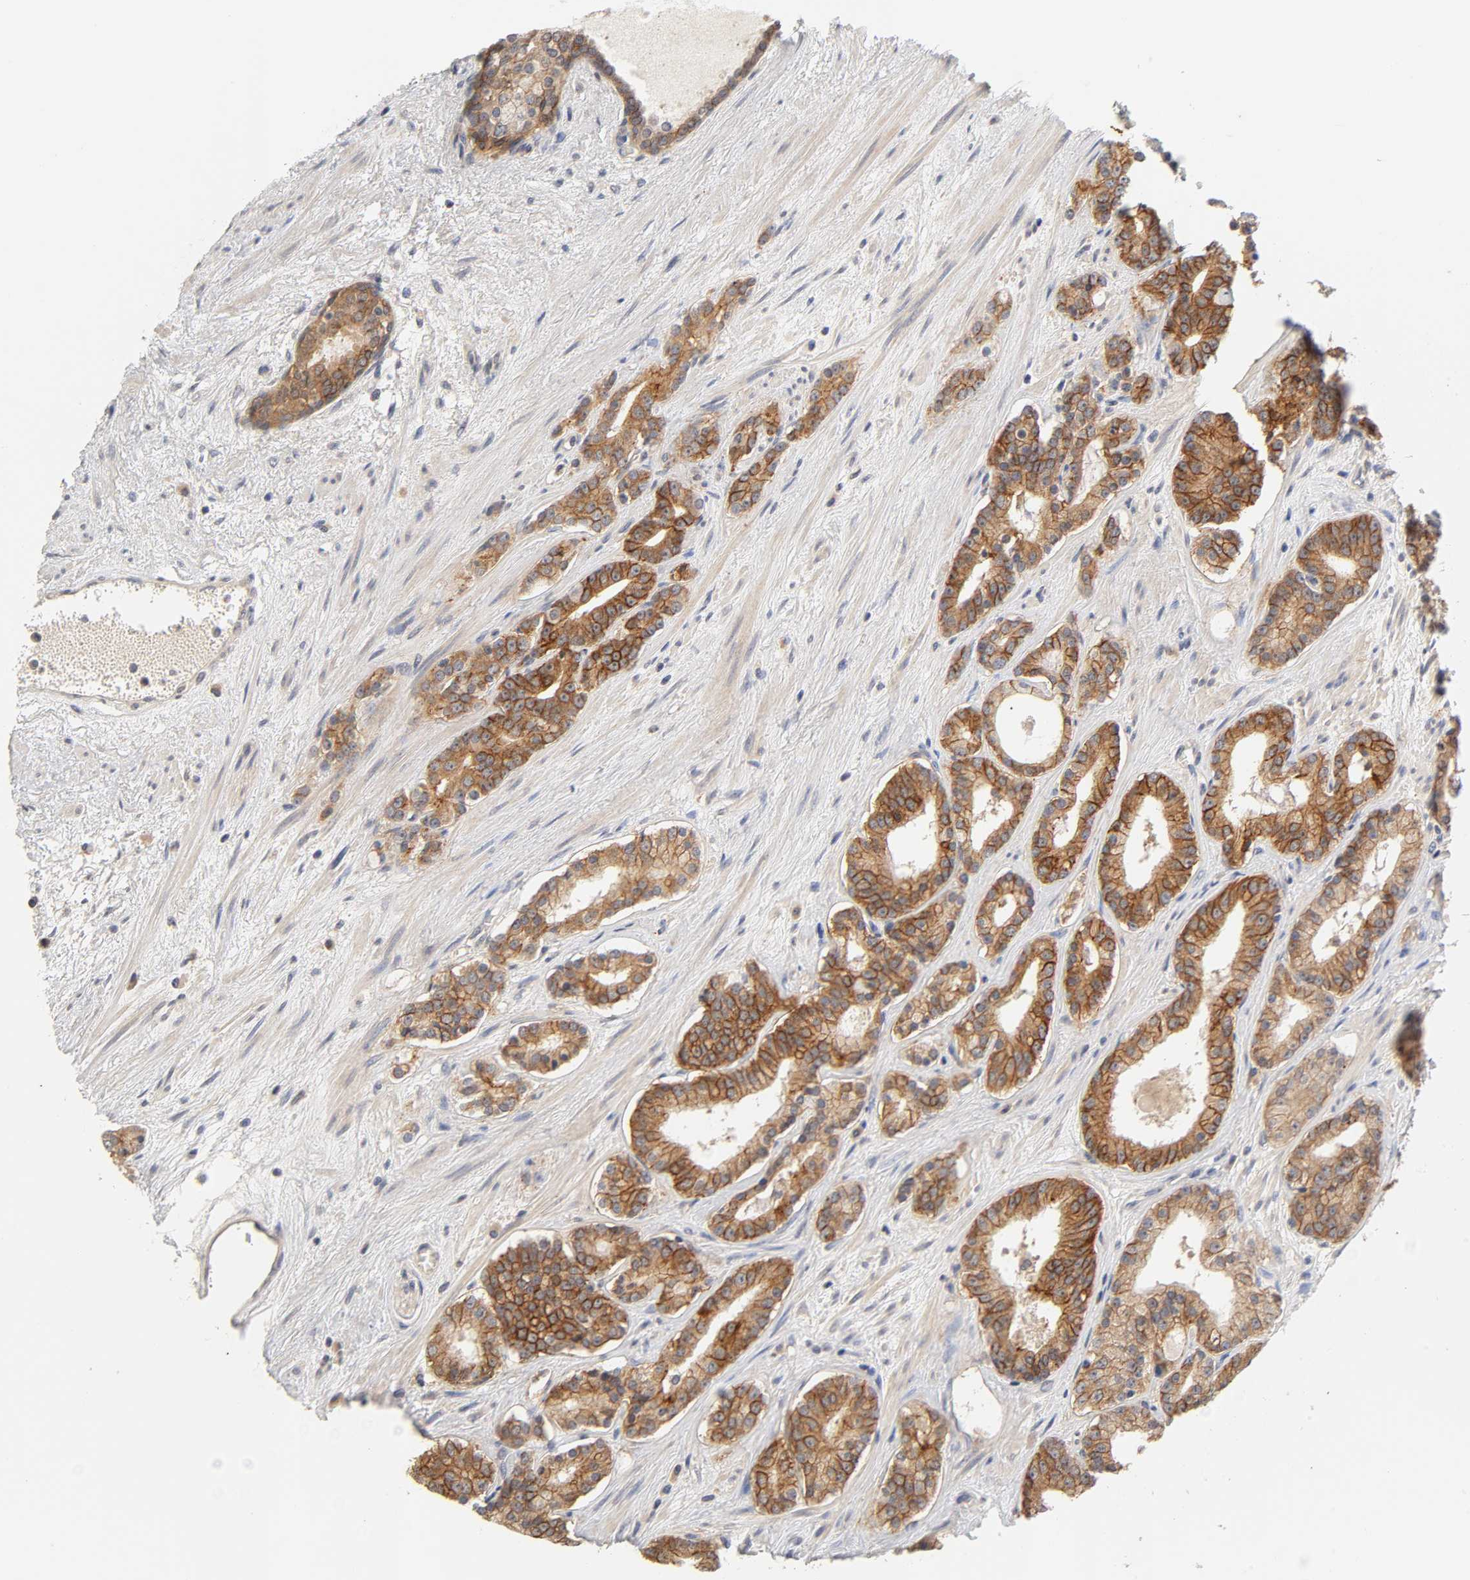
{"staining": {"intensity": "strong", "quantity": ">75%", "location": "cytoplasmic/membranous"}, "tissue": "prostate cancer", "cell_type": "Tumor cells", "image_type": "cancer", "snomed": [{"axis": "morphology", "description": "Adenocarcinoma, Low grade"}, {"axis": "topography", "description": "Prostate"}], "caption": "Tumor cells display strong cytoplasmic/membranous expression in approximately >75% of cells in prostate cancer.", "gene": "CXADR", "patient": {"sex": "male", "age": 63}}